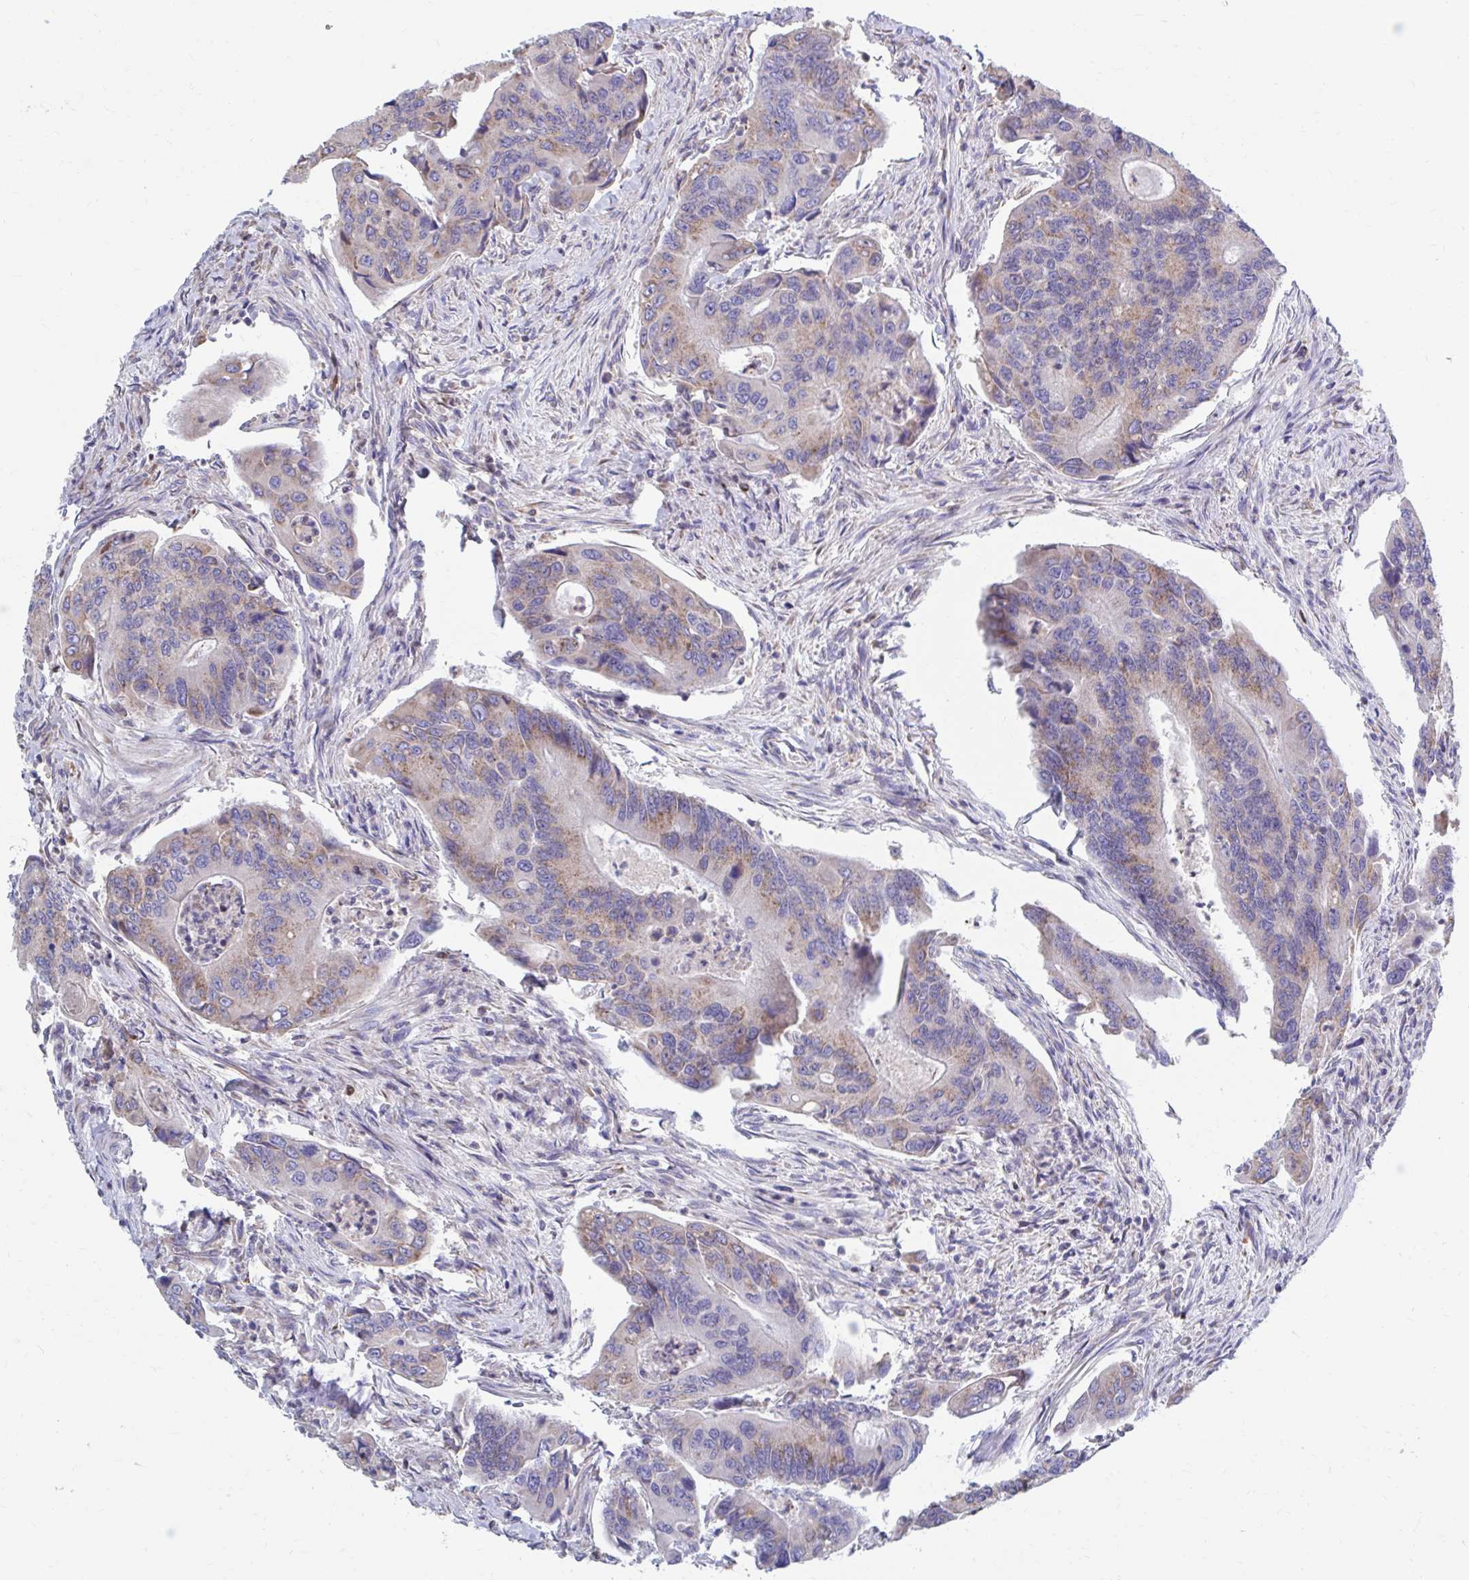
{"staining": {"intensity": "weak", "quantity": "25%-75%", "location": "cytoplasmic/membranous"}, "tissue": "colorectal cancer", "cell_type": "Tumor cells", "image_type": "cancer", "snomed": [{"axis": "morphology", "description": "Adenocarcinoma, NOS"}, {"axis": "topography", "description": "Colon"}], "caption": "Immunohistochemical staining of colorectal cancer demonstrates low levels of weak cytoplasmic/membranous staining in about 25%-75% of tumor cells.", "gene": "FKBP2", "patient": {"sex": "female", "age": 67}}